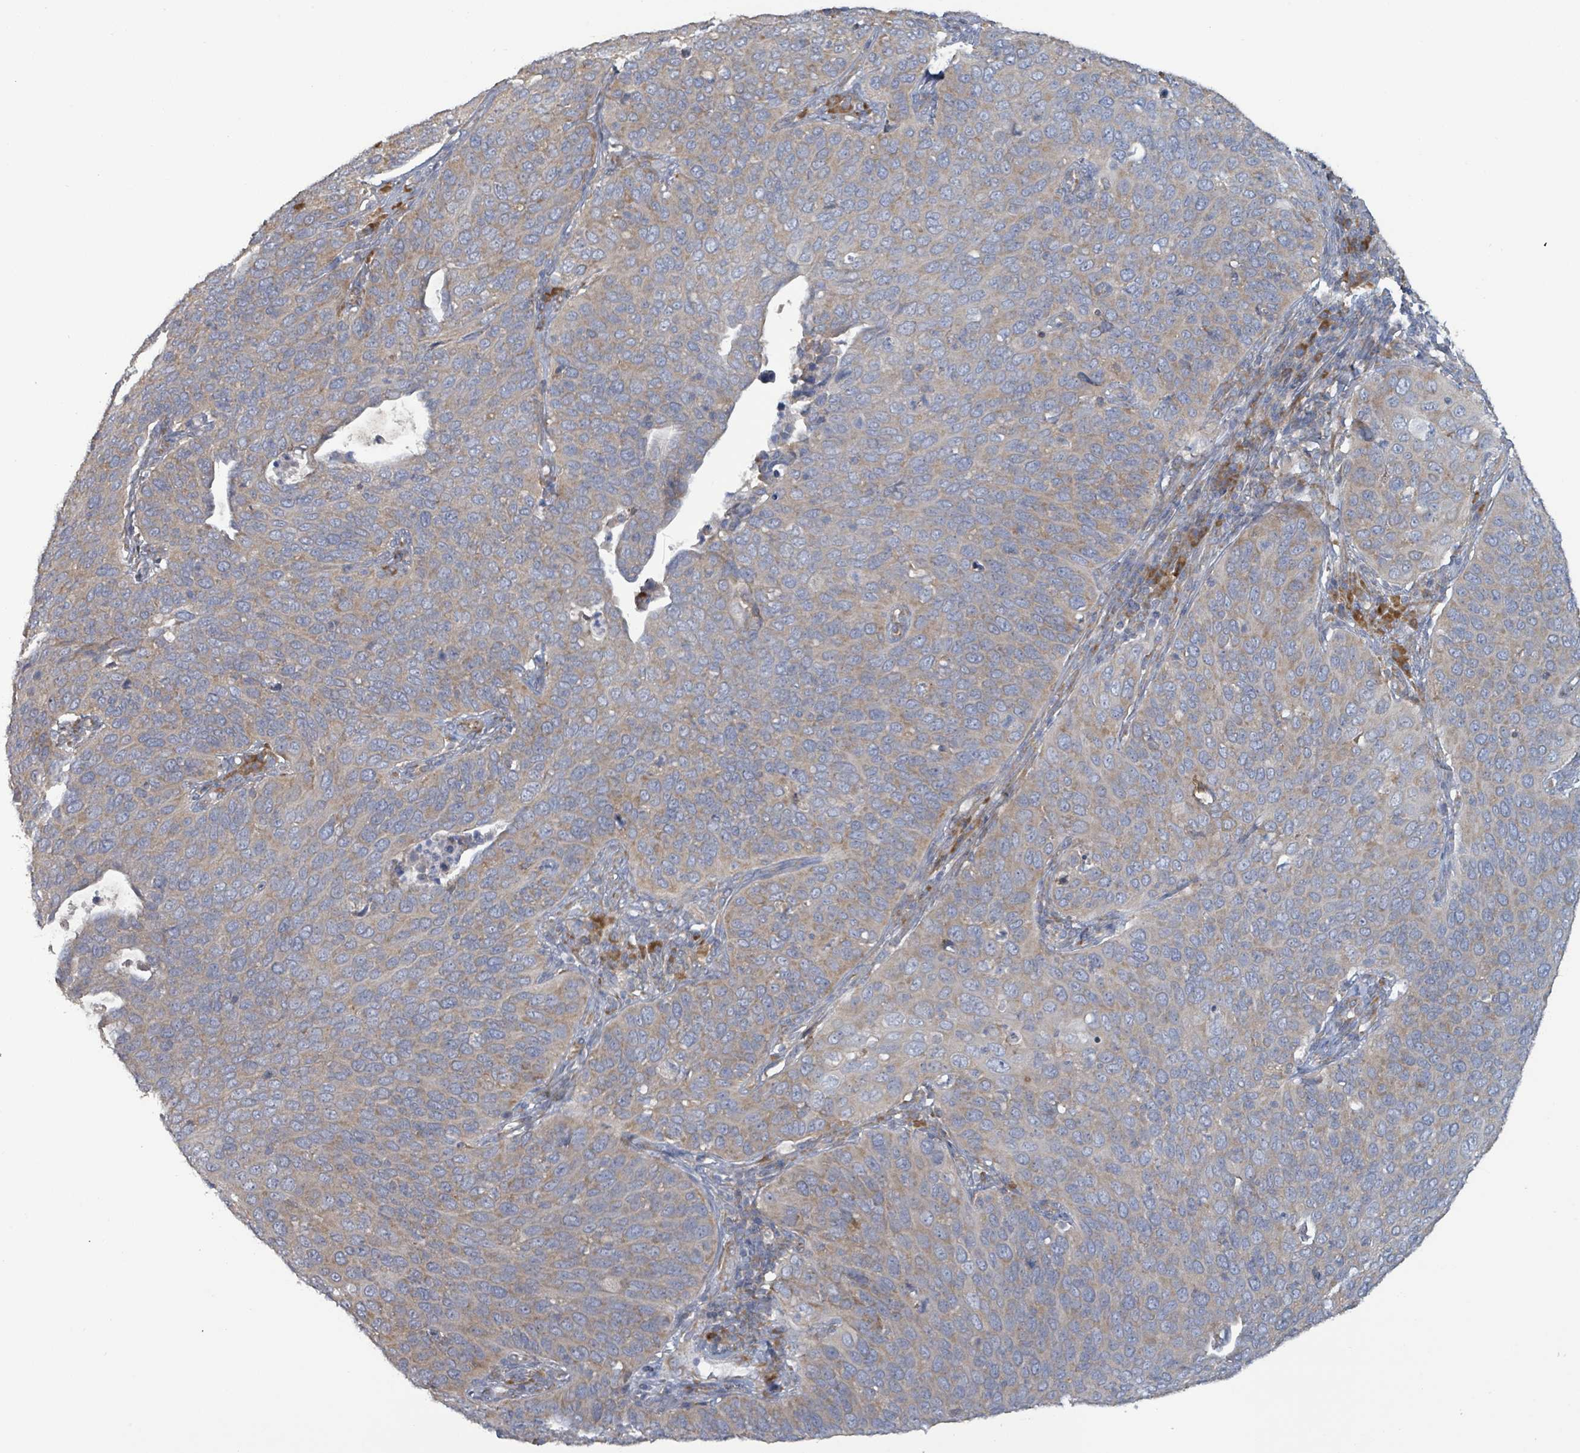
{"staining": {"intensity": "weak", "quantity": ">75%", "location": "cytoplasmic/membranous"}, "tissue": "cervical cancer", "cell_type": "Tumor cells", "image_type": "cancer", "snomed": [{"axis": "morphology", "description": "Squamous cell carcinoma, NOS"}, {"axis": "topography", "description": "Cervix"}], "caption": "Tumor cells demonstrate weak cytoplasmic/membranous positivity in about >75% of cells in cervical cancer.", "gene": "RPL32", "patient": {"sex": "female", "age": 36}}